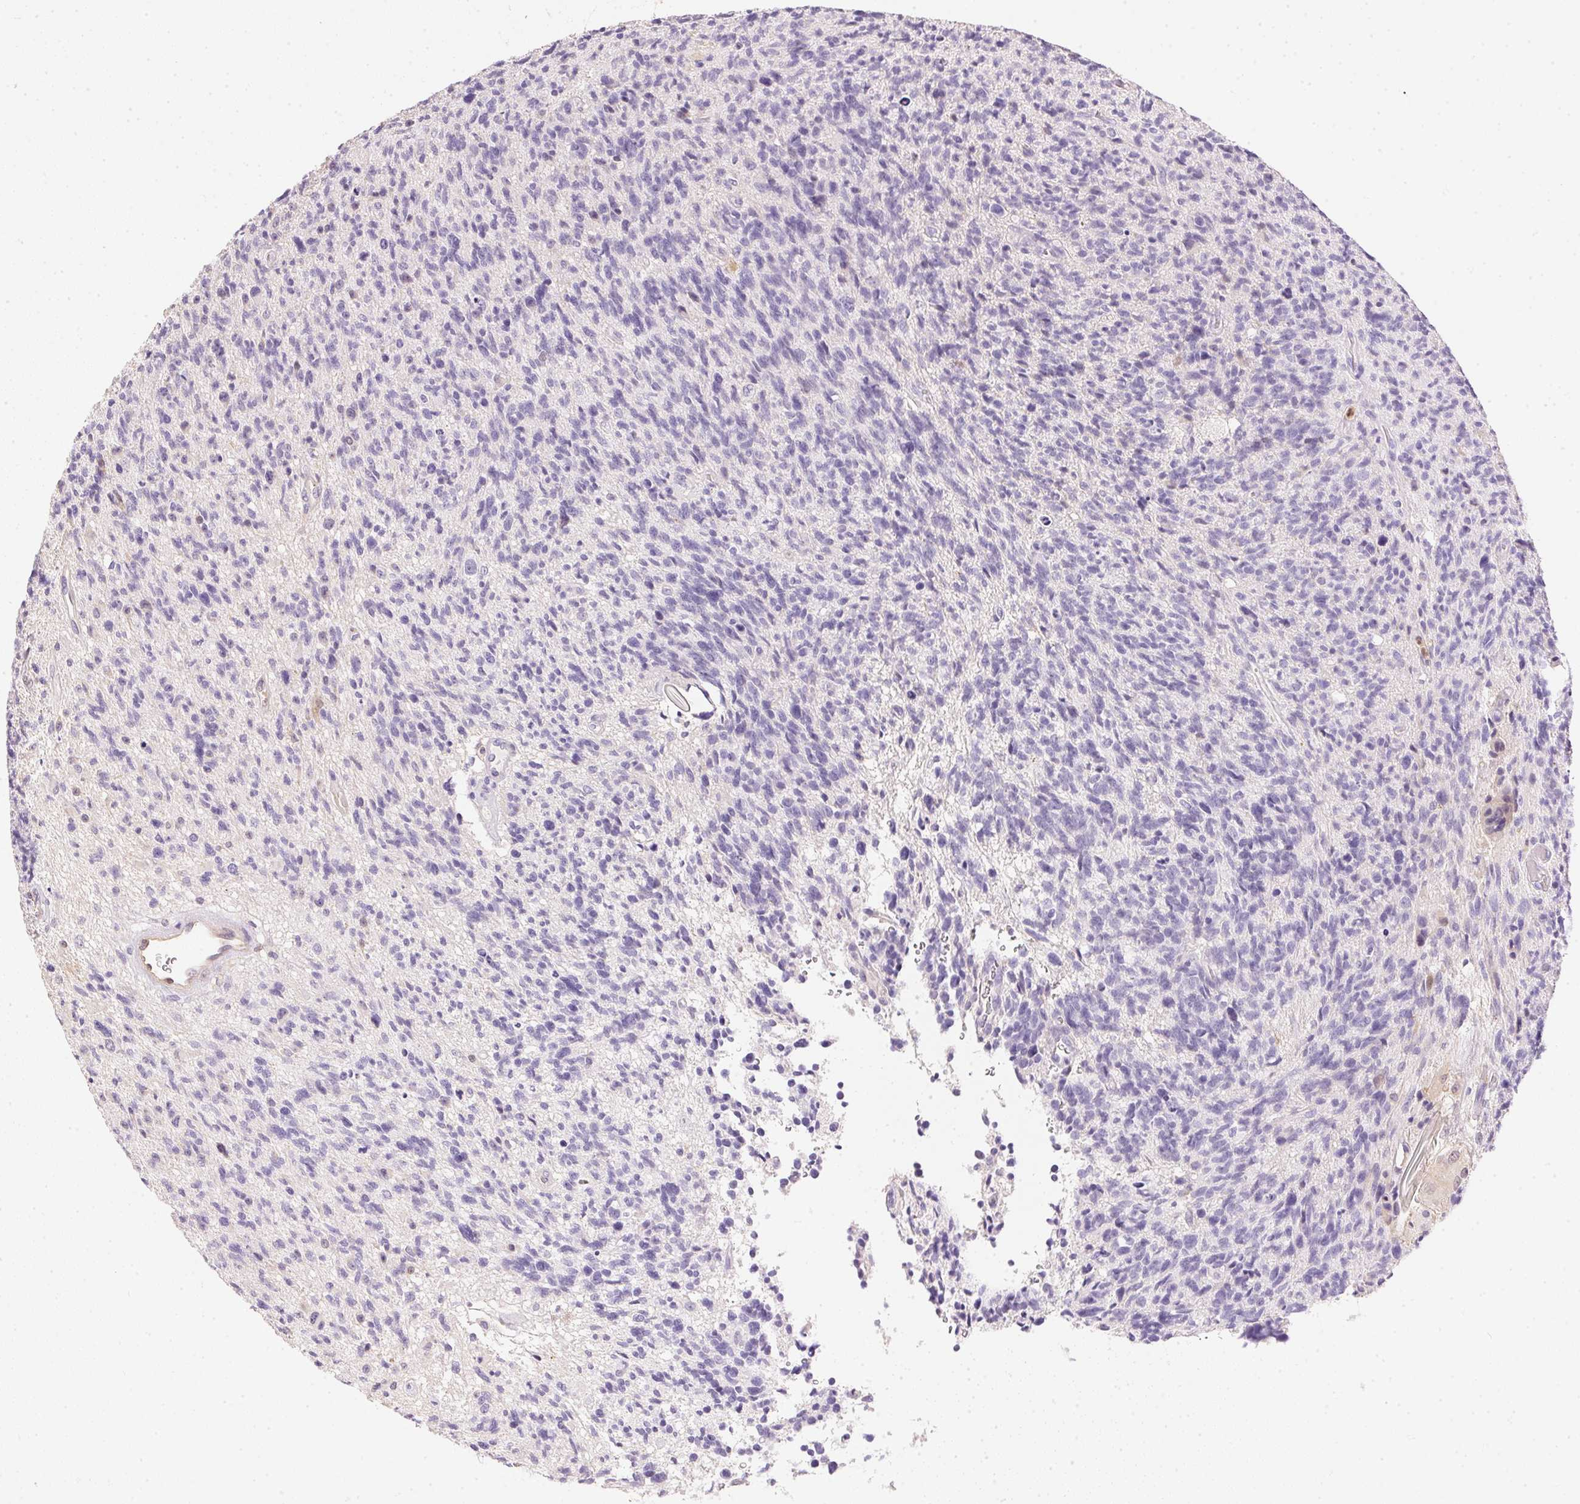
{"staining": {"intensity": "negative", "quantity": "none", "location": "none"}, "tissue": "glioma", "cell_type": "Tumor cells", "image_type": "cancer", "snomed": [{"axis": "morphology", "description": "Glioma, malignant, High grade"}, {"axis": "topography", "description": "Brain"}], "caption": "DAB (3,3'-diaminobenzidine) immunohistochemical staining of glioma displays no significant expression in tumor cells.", "gene": "S100A3", "patient": {"sex": "male", "age": 29}}